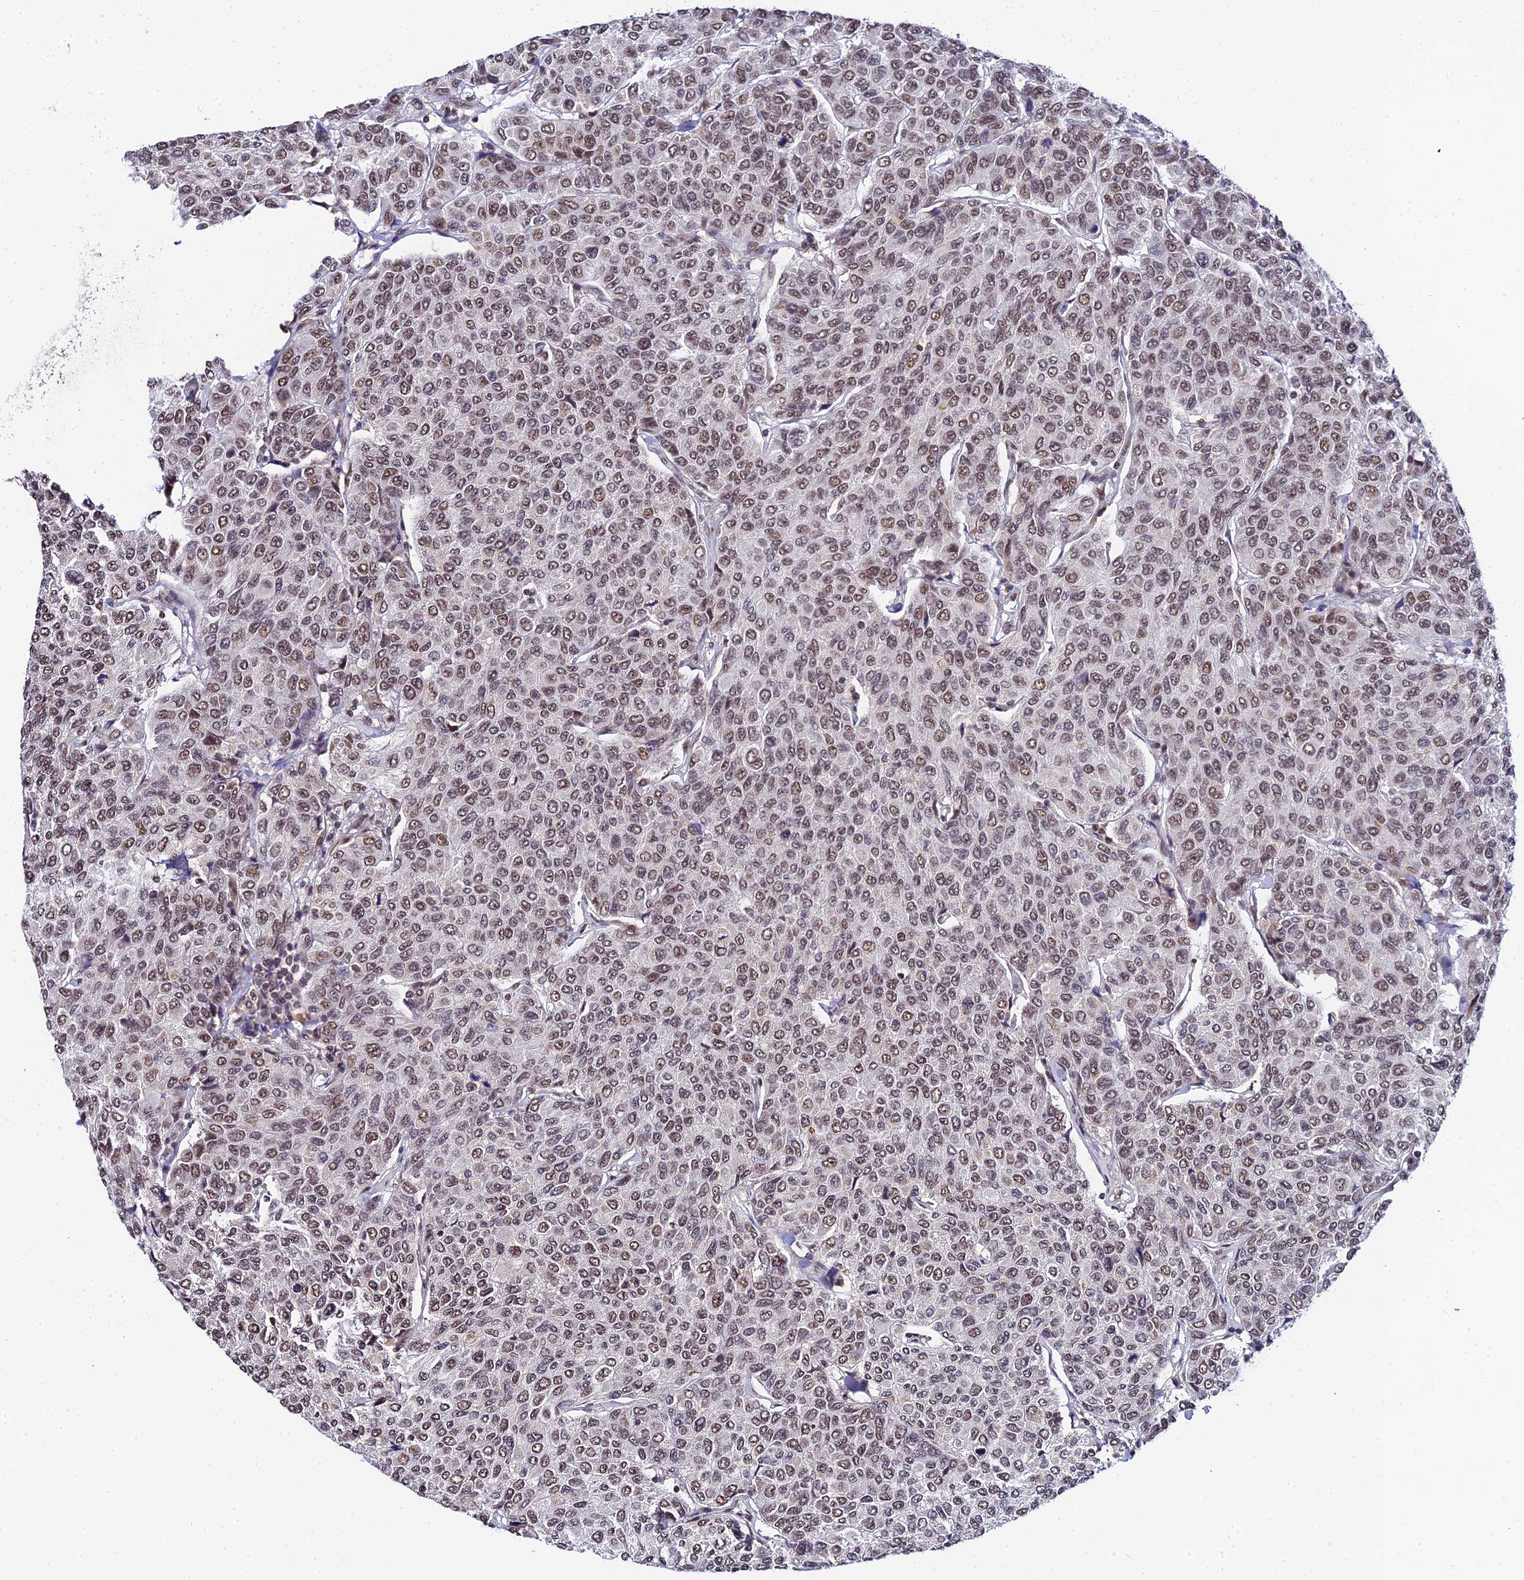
{"staining": {"intensity": "moderate", "quantity": ">75%", "location": "nuclear"}, "tissue": "breast cancer", "cell_type": "Tumor cells", "image_type": "cancer", "snomed": [{"axis": "morphology", "description": "Duct carcinoma"}, {"axis": "topography", "description": "Breast"}], "caption": "Immunohistochemistry image of neoplastic tissue: breast cancer stained using IHC exhibits medium levels of moderate protein expression localized specifically in the nuclear of tumor cells, appearing as a nuclear brown color.", "gene": "EXOSC3", "patient": {"sex": "female", "age": 55}}